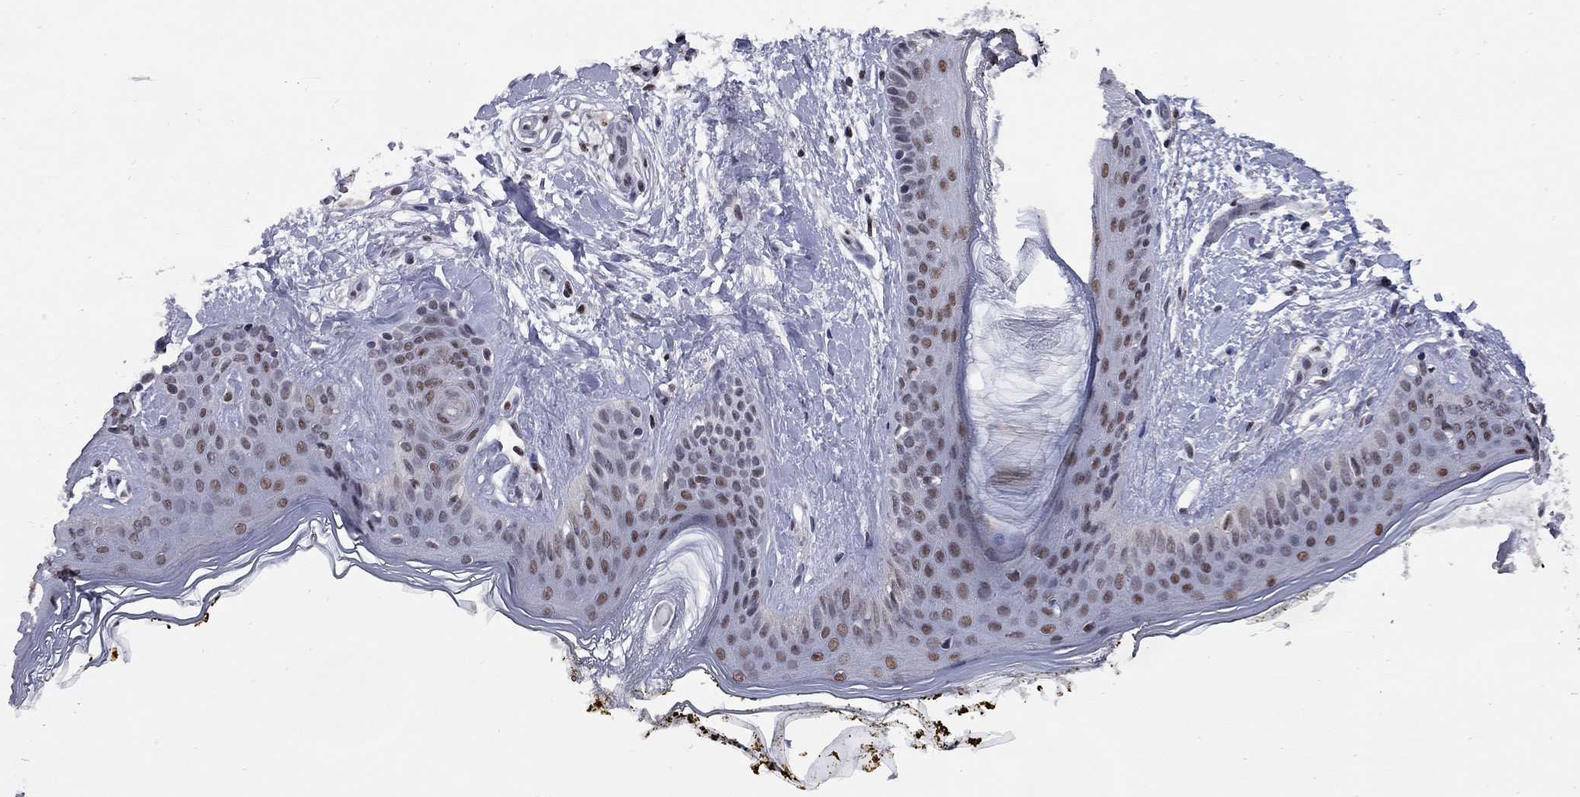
{"staining": {"intensity": "weak", "quantity": "<25%", "location": "nuclear"}, "tissue": "skin", "cell_type": "Fibroblasts", "image_type": "normal", "snomed": [{"axis": "morphology", "description": "Normal tissue, NOS"}, {"axis": "topography", "description": "Skin"}], "caption": "Benign skin was stained to show a protein in brown. There is no significant expression in fibroblasts.", "gene": "TAF9", "patient": {"sex": "female", "age": 34}}